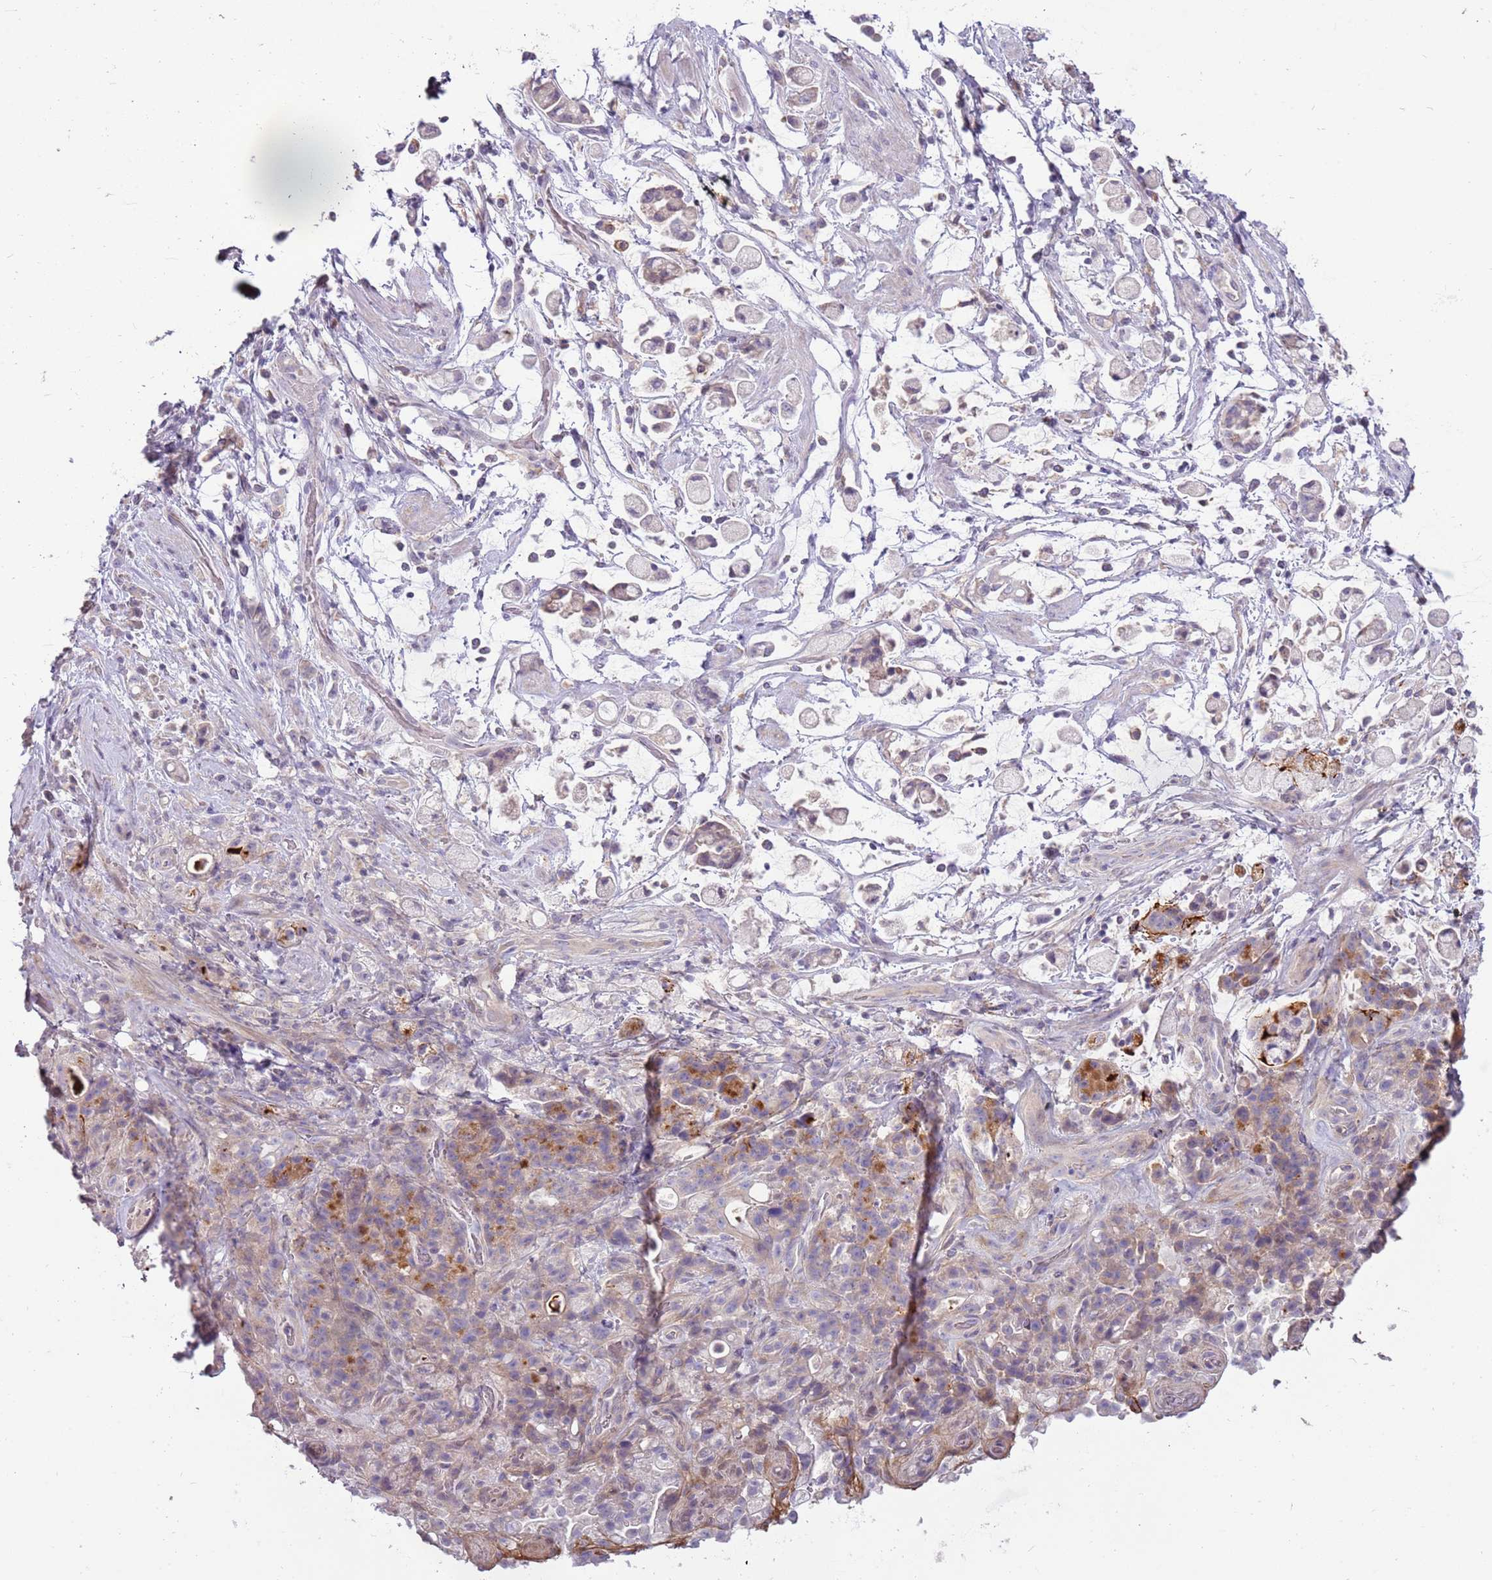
{"staining": {"intensity": "weak", "quantity": "<25%", "location": "cytoplasmic/membranous"}, "tissue": "stomach cancer", "cell_type": "Tumor cells", "image_type": "cancer", "snomed": [{"axis": "morphology", "description": "Adenocarcinoma, NOS"}, {"axis": "topography", "description": "Stomach"}], "caption": "Stomach cancer was stained to show a protein in brown. There is no significant expression in tumor cells. Nuclei are stained in blue.", "gene": "ARHGAP5", "patient": {"sex": "female", "age": 60}}